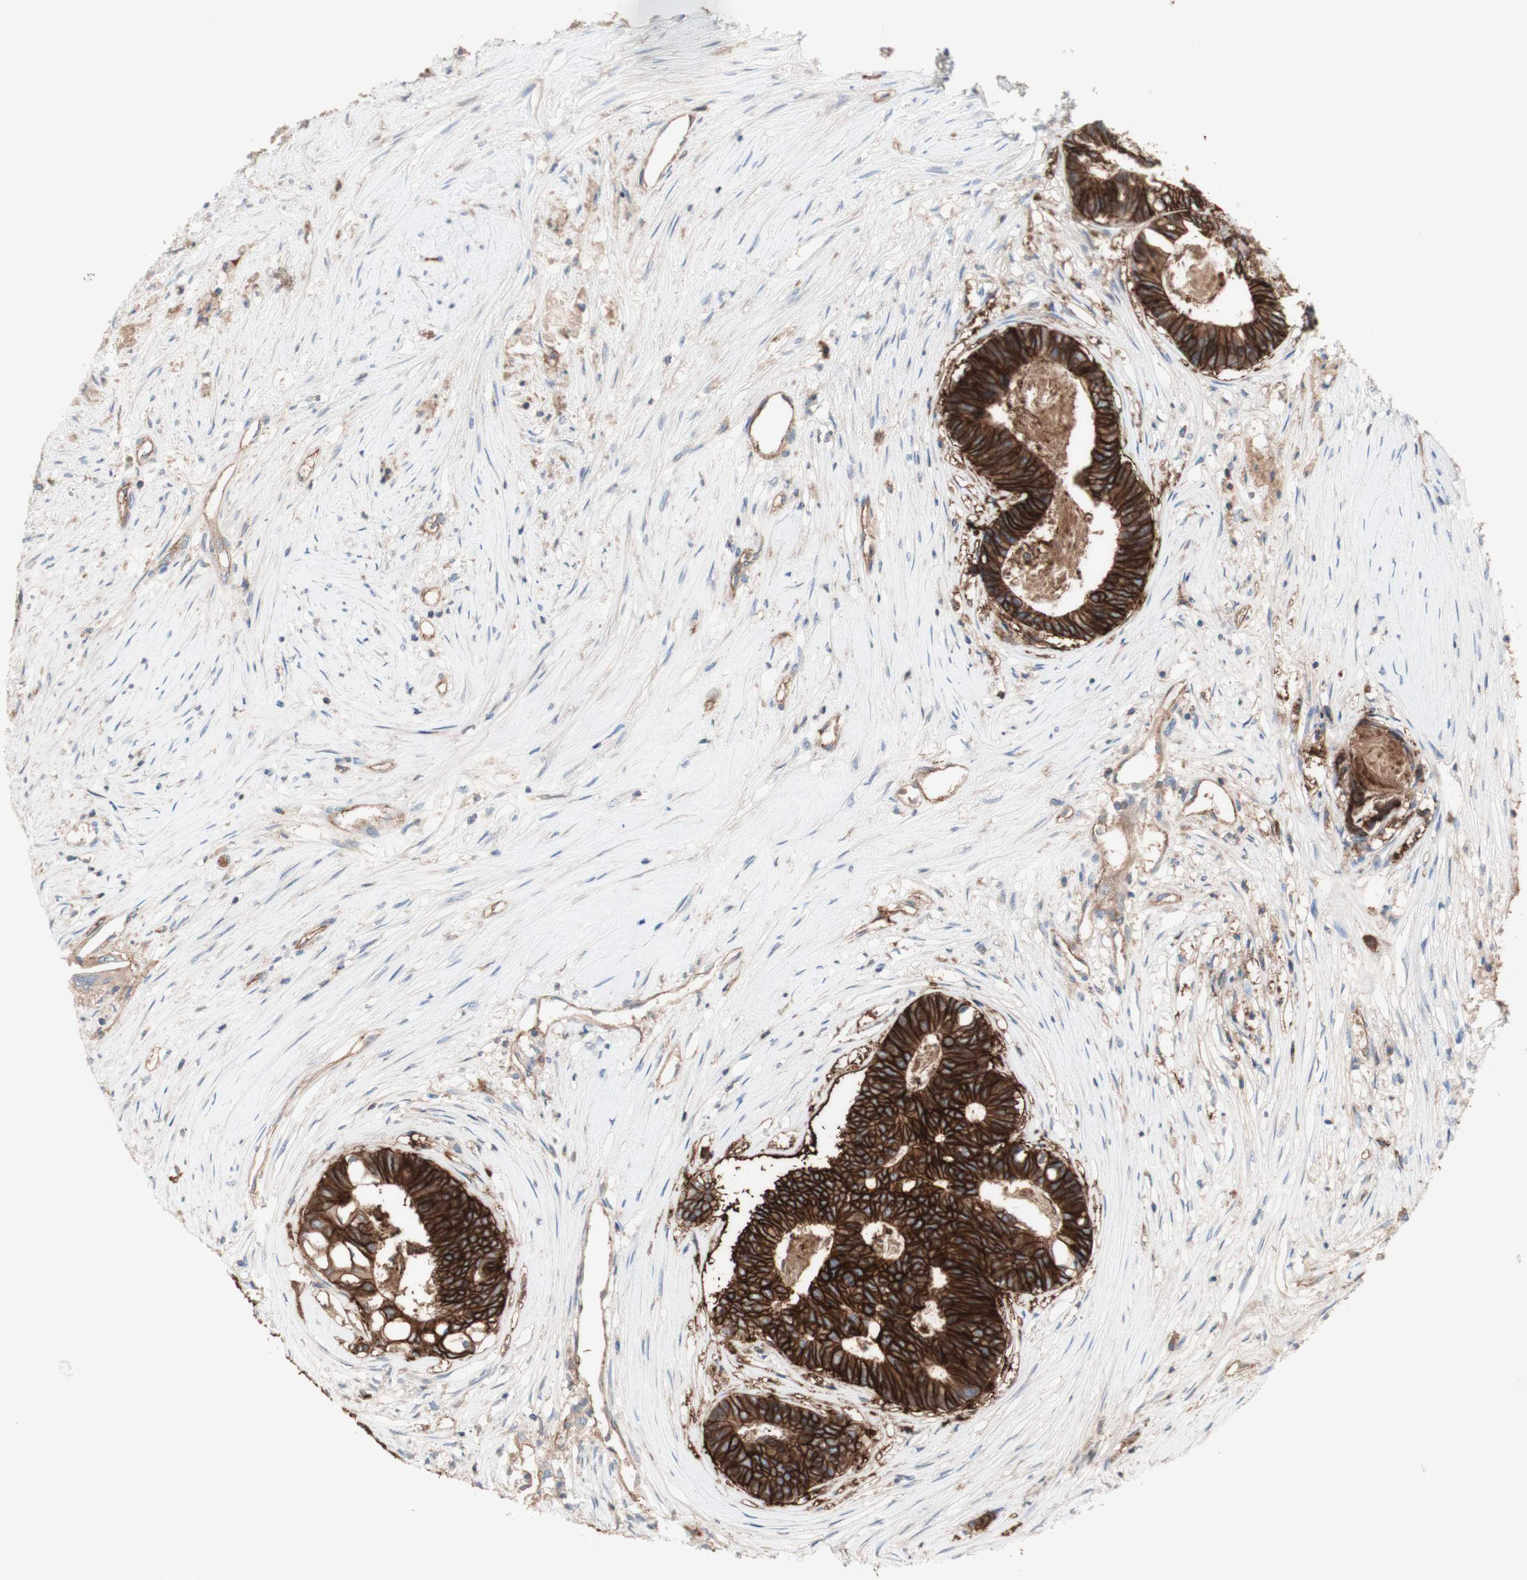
{"staining": {"intensity": "strong", "quantity": ">75%", "location": "cytoplasmic/membranous"}, "tissue": "colorectal cancer", "cell_type": "Tumor cells", "image_type": "cancer", "snomed": [{"axis": "morphology", "description": "Adenocarcinoma, NOS"}, {"axis": "topography", "description": "Rectum"}], "caption": "The image exhibits staining of colorectal cancer (adenocarcinoma), revealing strong cytoplasmic/membranous protein positivity (brown color) within tumor cells.", "gene": "CD46", "patient": {"sex": "male", "age": 63}}